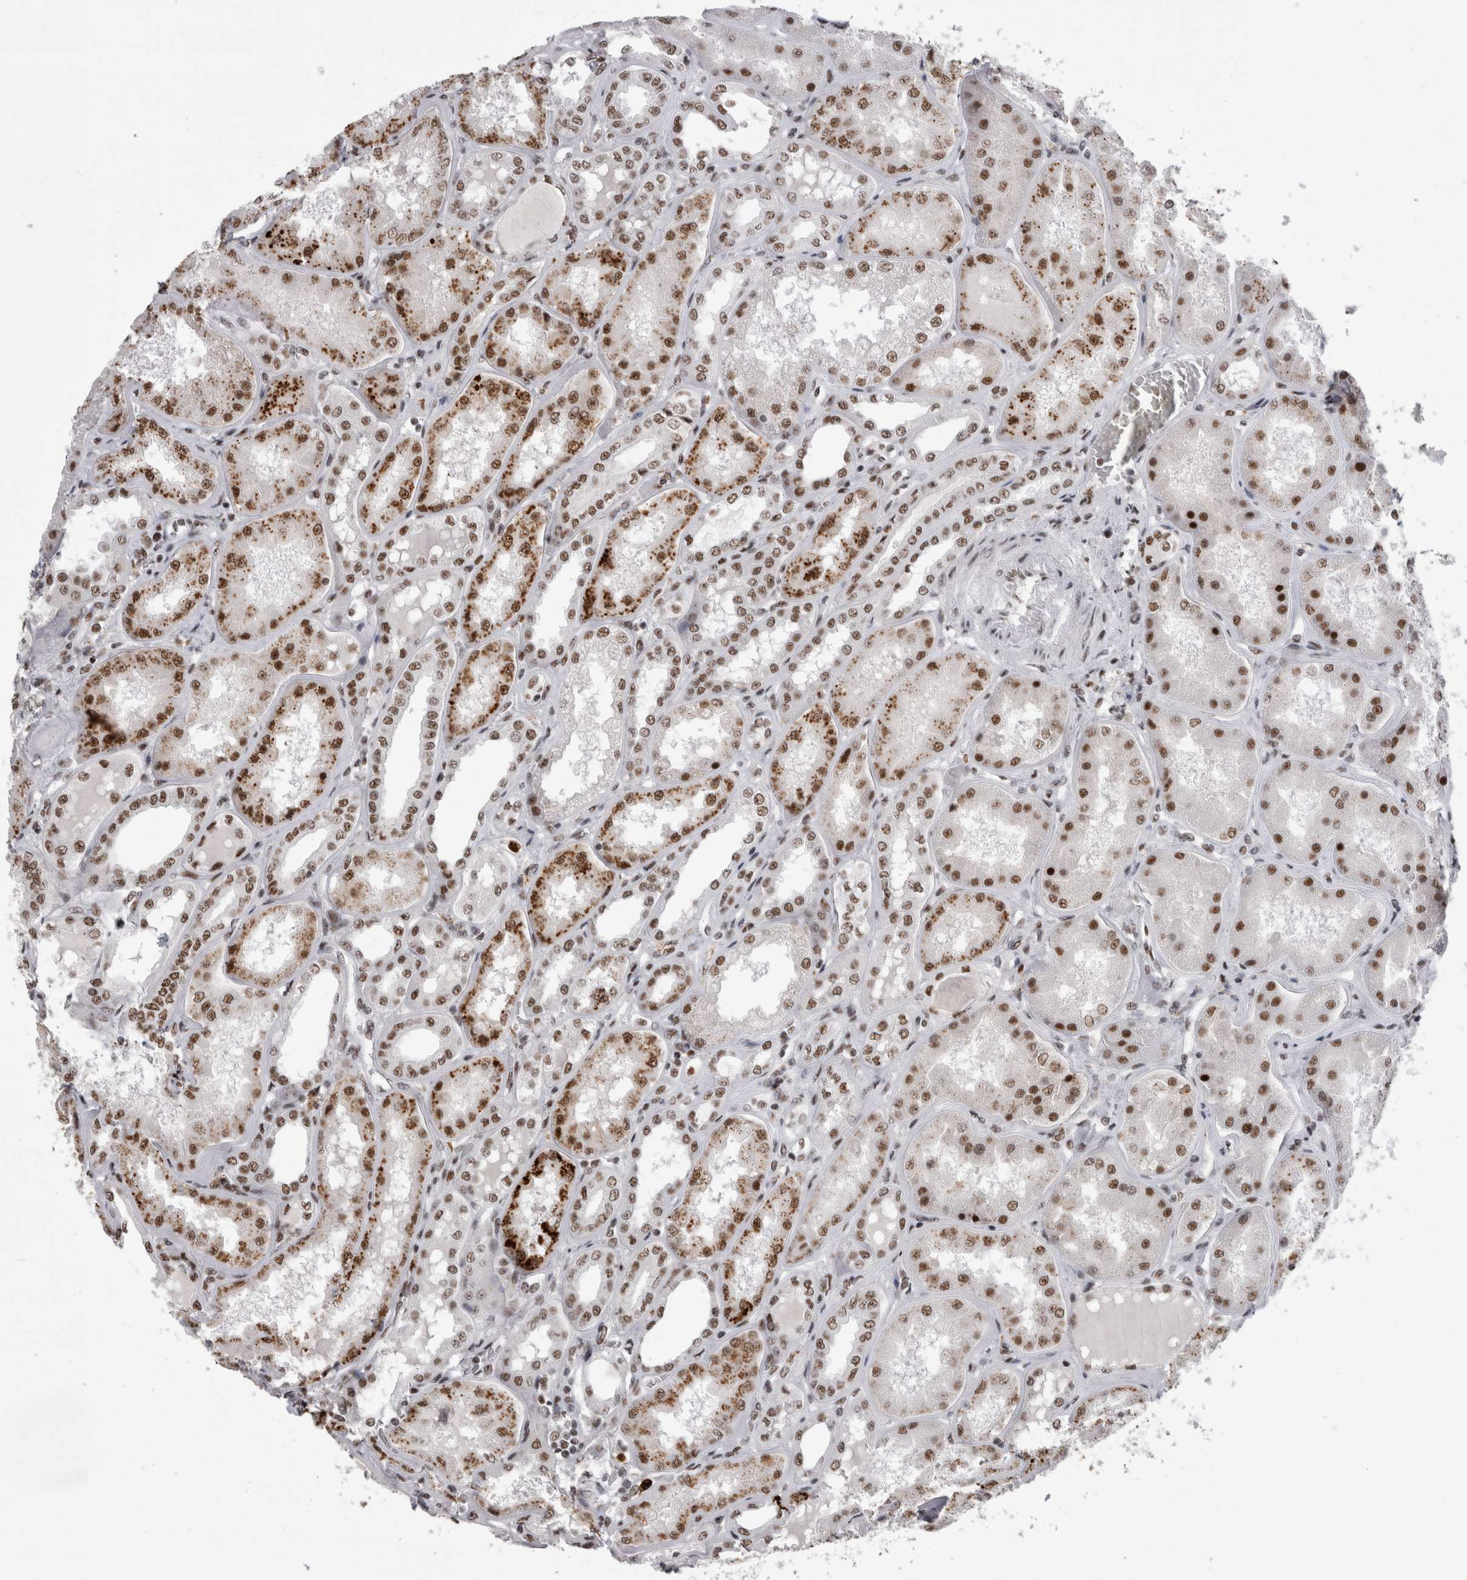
{"staining": {"intensity": "moderate", "quantity": ">75%", "location": "nuclear"}, "tissue": "kidney", "cell_type": "Cells in glomeruli", "image_type": "normal", "snomed": [{"axis": "morphology", "description": "Normal tissue, NOS"}, {"axis": "topography", "description": "Kidney"}], "caption": "Brown immunohistochemical staining in benign human kidney exhibits moderate nuclear positivity in approximately >75% of cells in glomeruli. The staining was performed using DAB, with brown indicating positive protein expression. Nuclei are stained blue with hematoxylin.", "gene": "SNRNP40", "patient": {"sex": "female", "age": 56}}